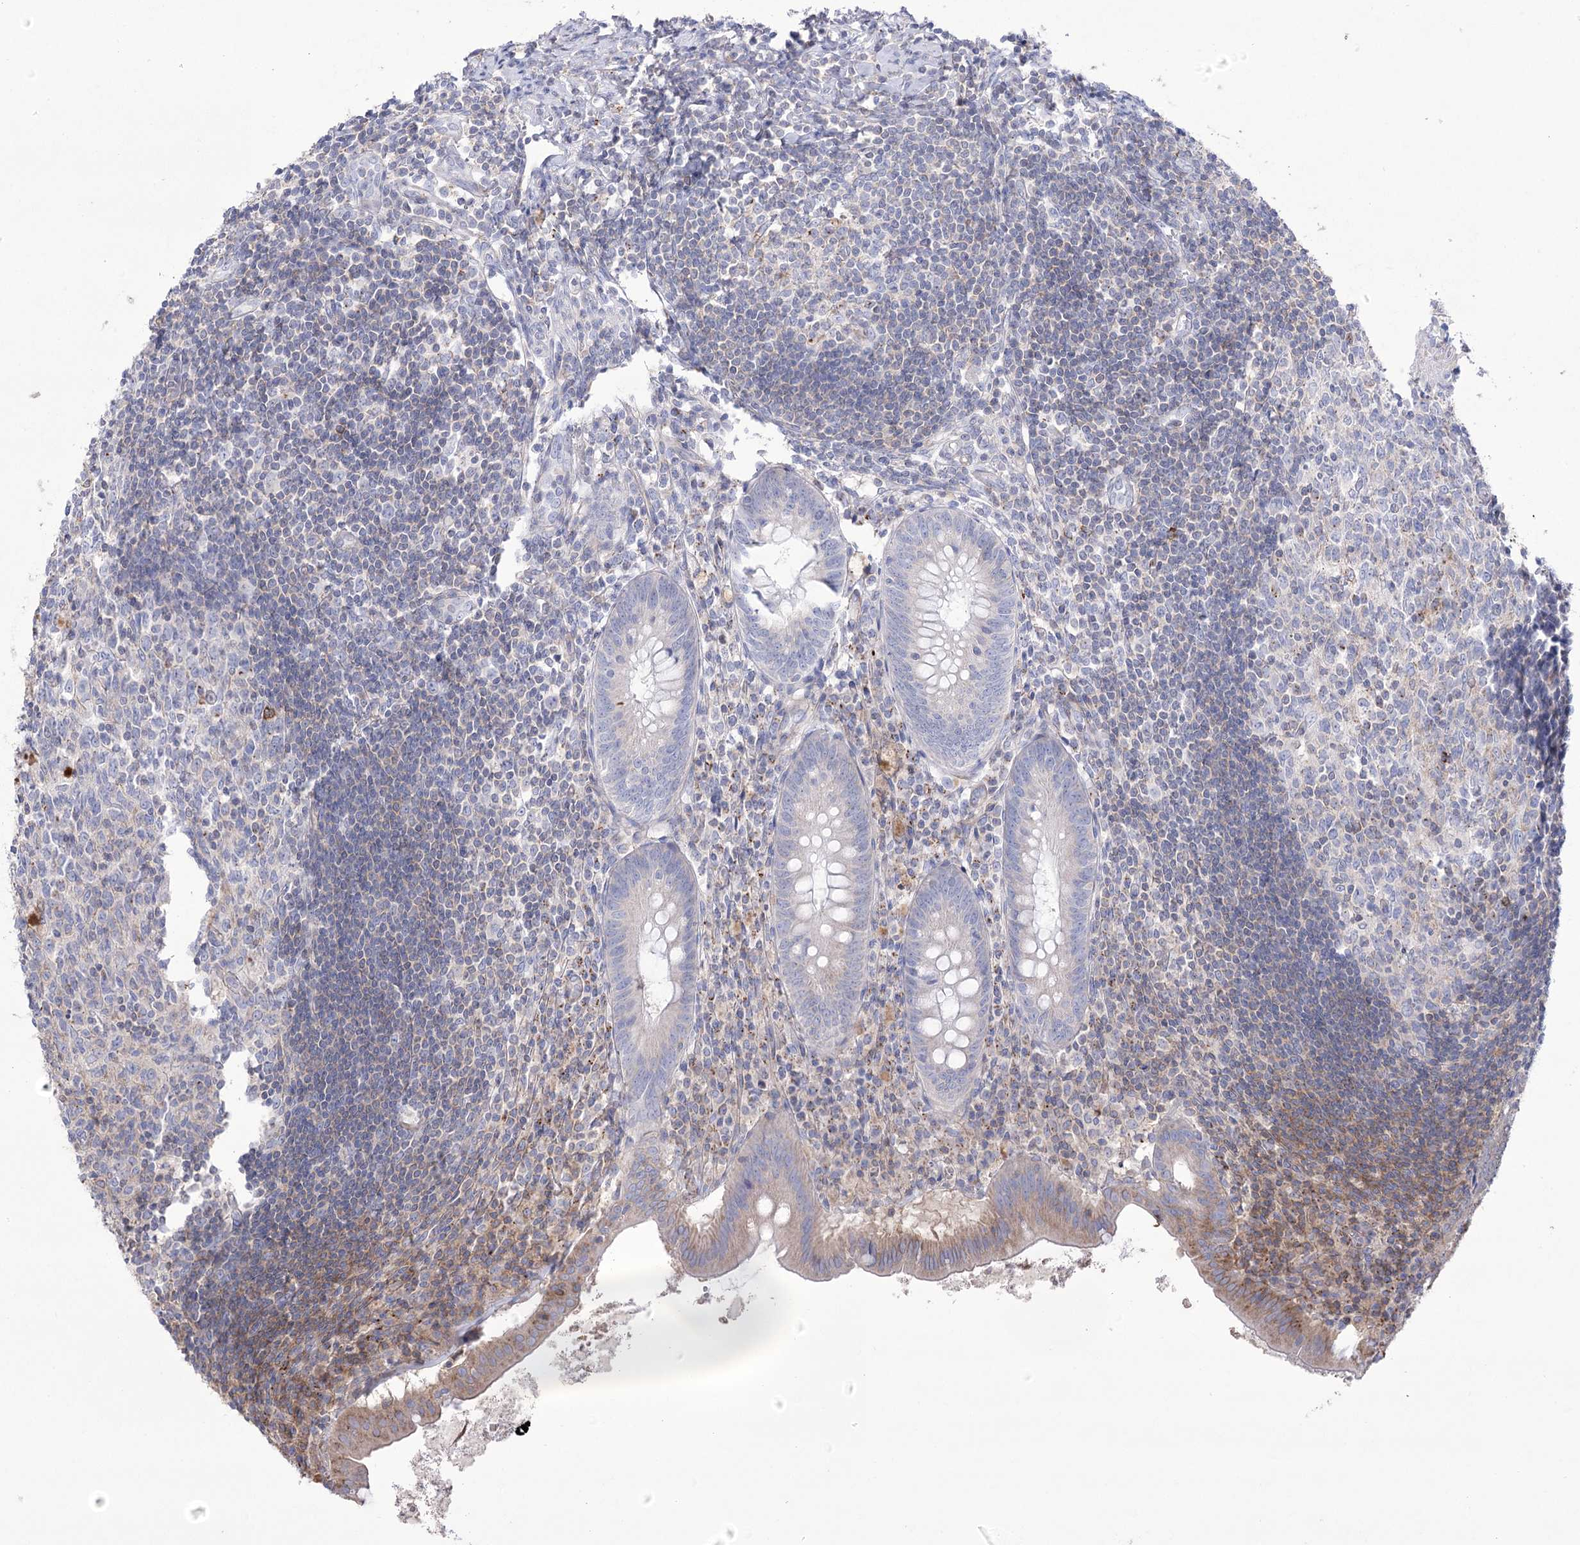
{"staining": {"intensity": "moderate", "quantity": "<25%", "location": "cytoplasmic/membranous"}, "tissue": "appendix", "cell_type": "Glandular cells", "image_type": "normal", "snomed": [{"axis": "morphology", "description": "Normal tissue, NOS"}, {"axis": "topography", "description": "Appendix"}], "caption": "A low amount of moderate cytoplasmic/membranous staining is seen in about <25% of glandular cells in benign appendix. Nuclei are stained in blue.", "gene": "FAM216A", "patient": {"sex": "female", "age": 54}}